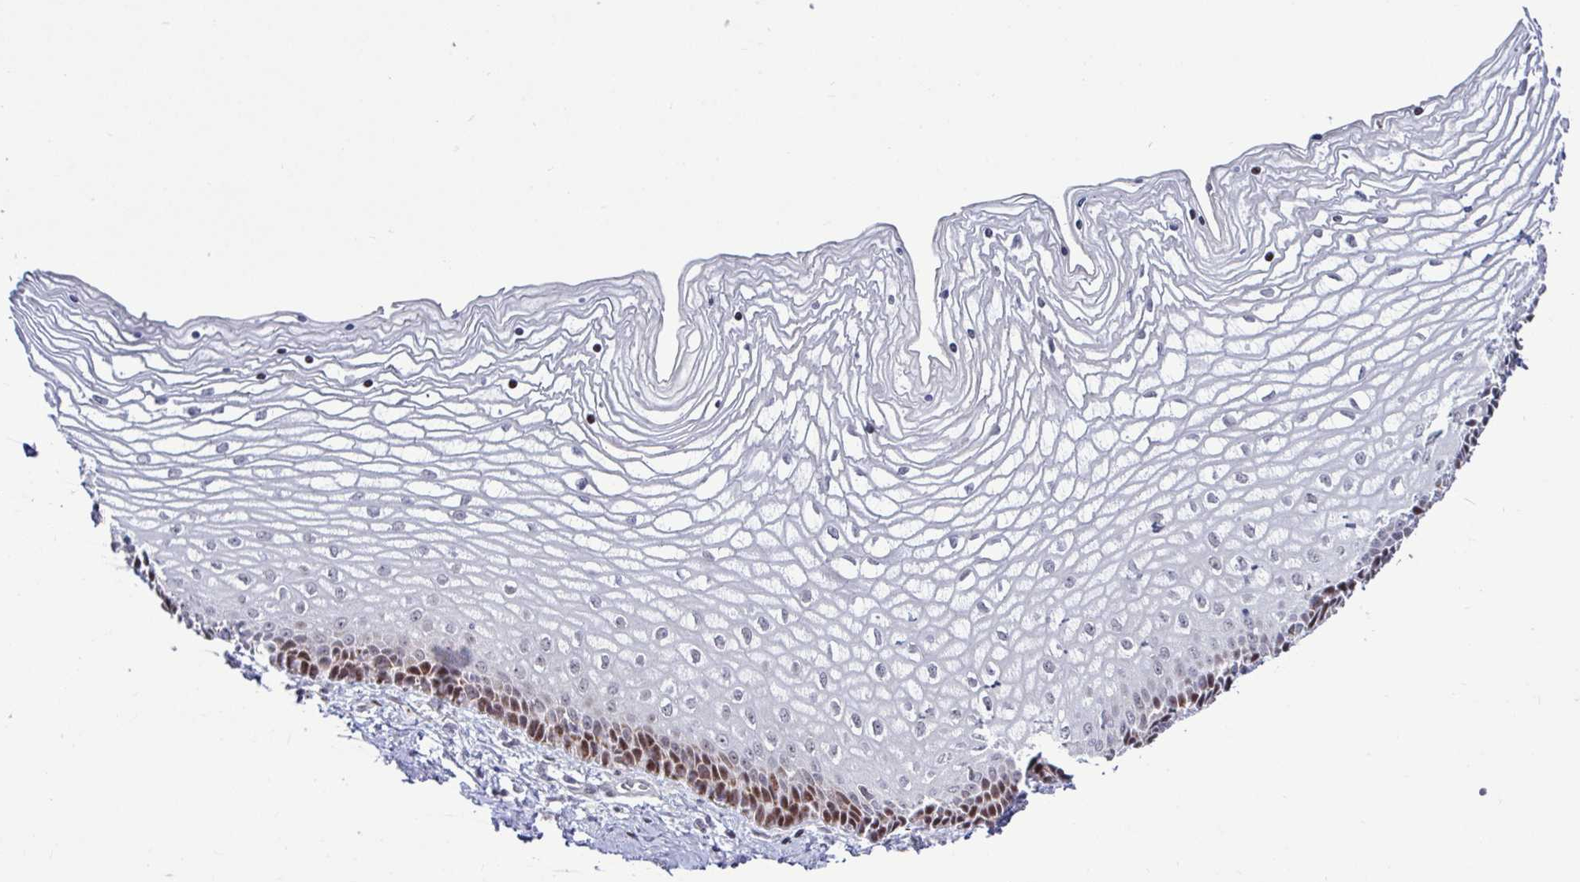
{"staining": {"intensity": "moderate", "quantity": "25%-75%", "location": "nuclear"}, "tissue": "vagina", "cell_type": "Squamous epithelial cells", "image_type": "normal", "snomed": [{"axis": "morphology", "description": "Normal tissue, NOS"}, {"axis": "topography", "description": "Vagina"}], "caption": "A brown stain shows moderate nuclear positivity of a protein in squamous epithelial cells of benign vagina.", "gene": "DZIP1", "patient": {"sex": "female", "age": 45}}